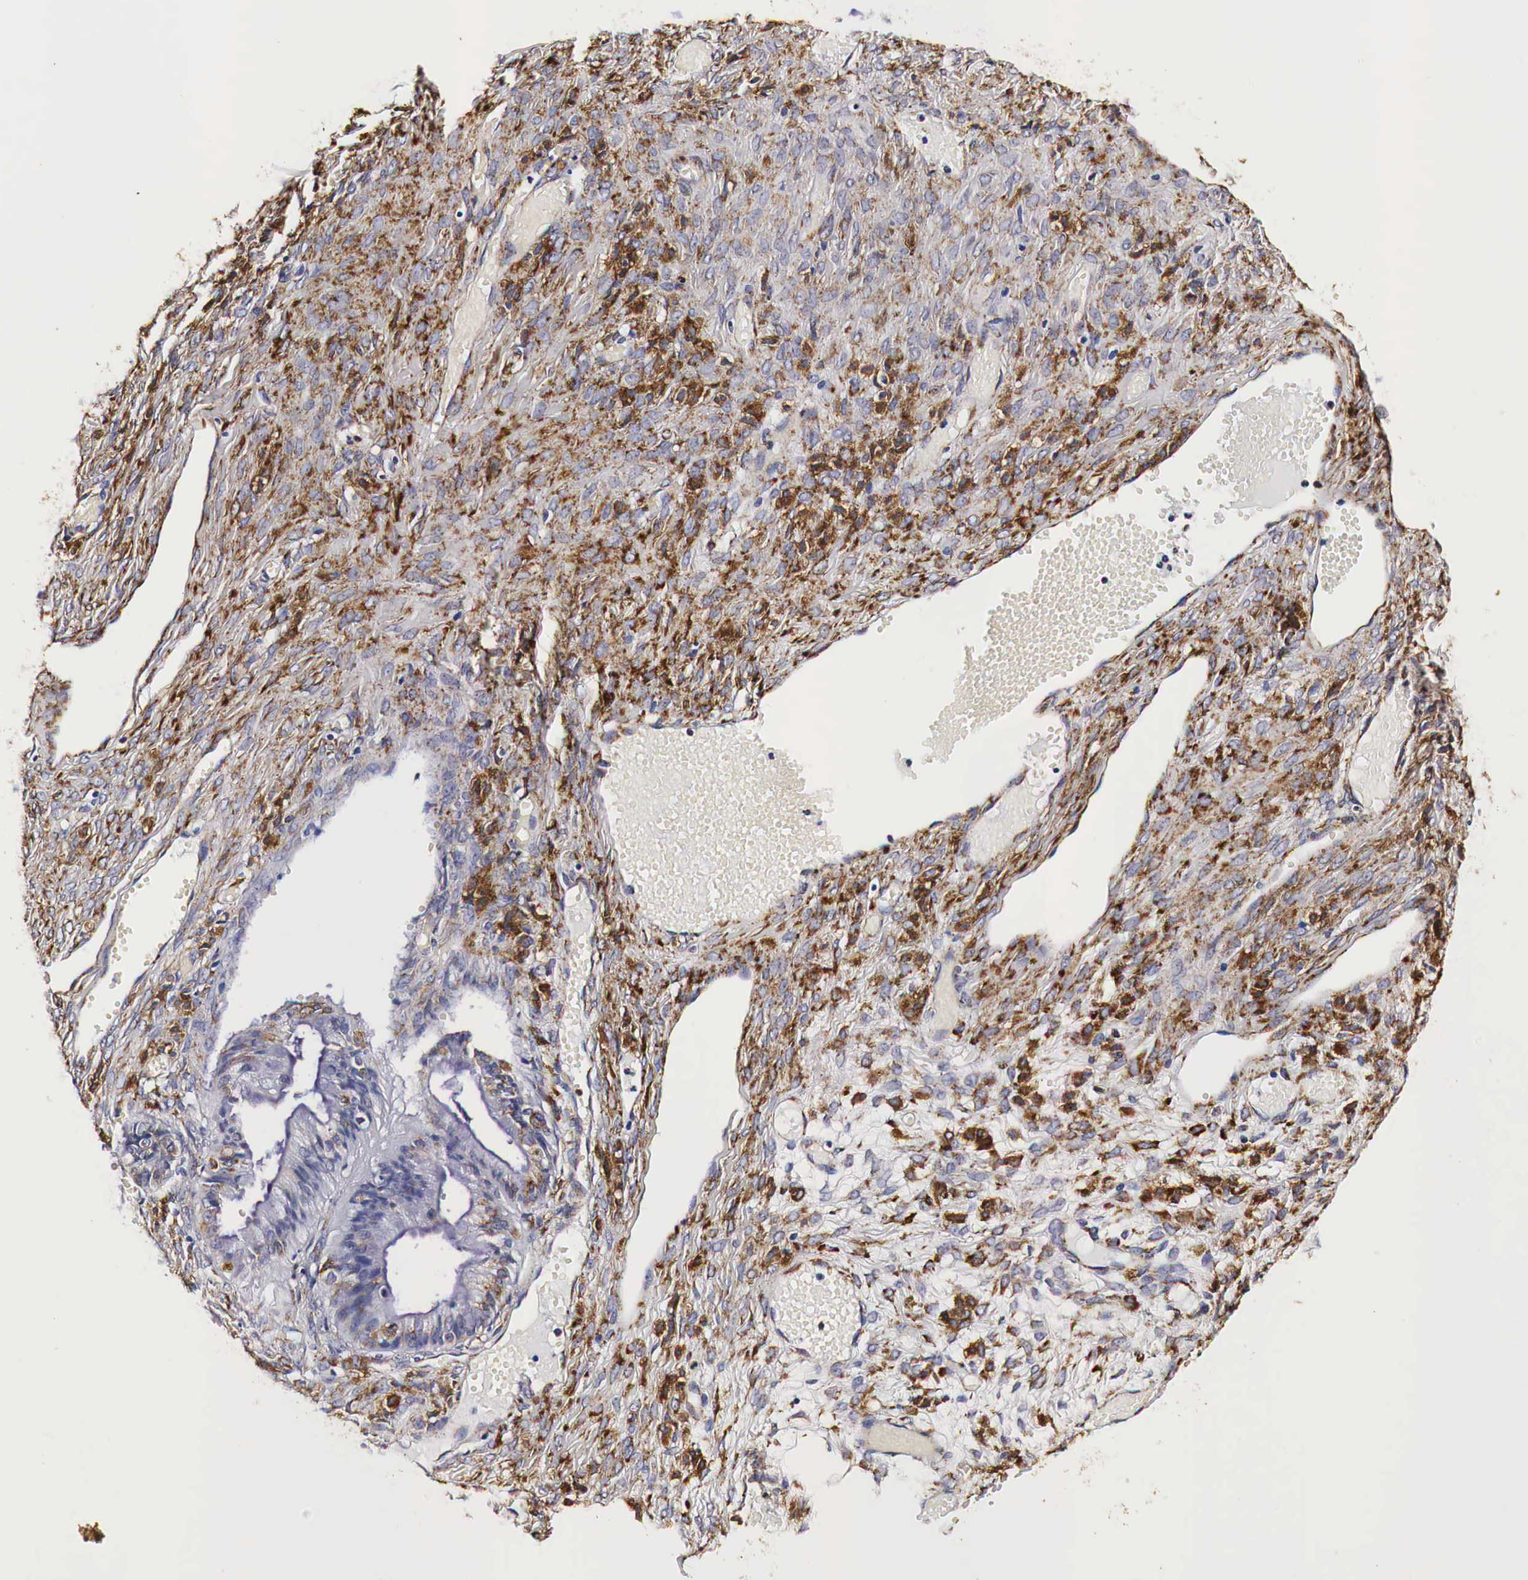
{"staining": {"intensity": "weak", "quantity": "25%-75%", "location": "cytoplasmic/membranous"}, "tissue": "ovarian cancer", "cell_type": "Tumor cells", "image_type": "cancer", "snomed": [{"axis": "morphology", "description": "Cystadenocarcinoma, mucinous, NOS"}, {"axis": "topography", "description": "Ovary"}], "caption": "Ovarian cancer (mucinous cystadenocarcinoma) was stained to show a protein in brown. There is low levels of weak cytoplasmic/membranous expression in approximately 25%-75% of tumor cells.", "gene": "CKAP4", "patient": {"sex": "female", "age": 57}}